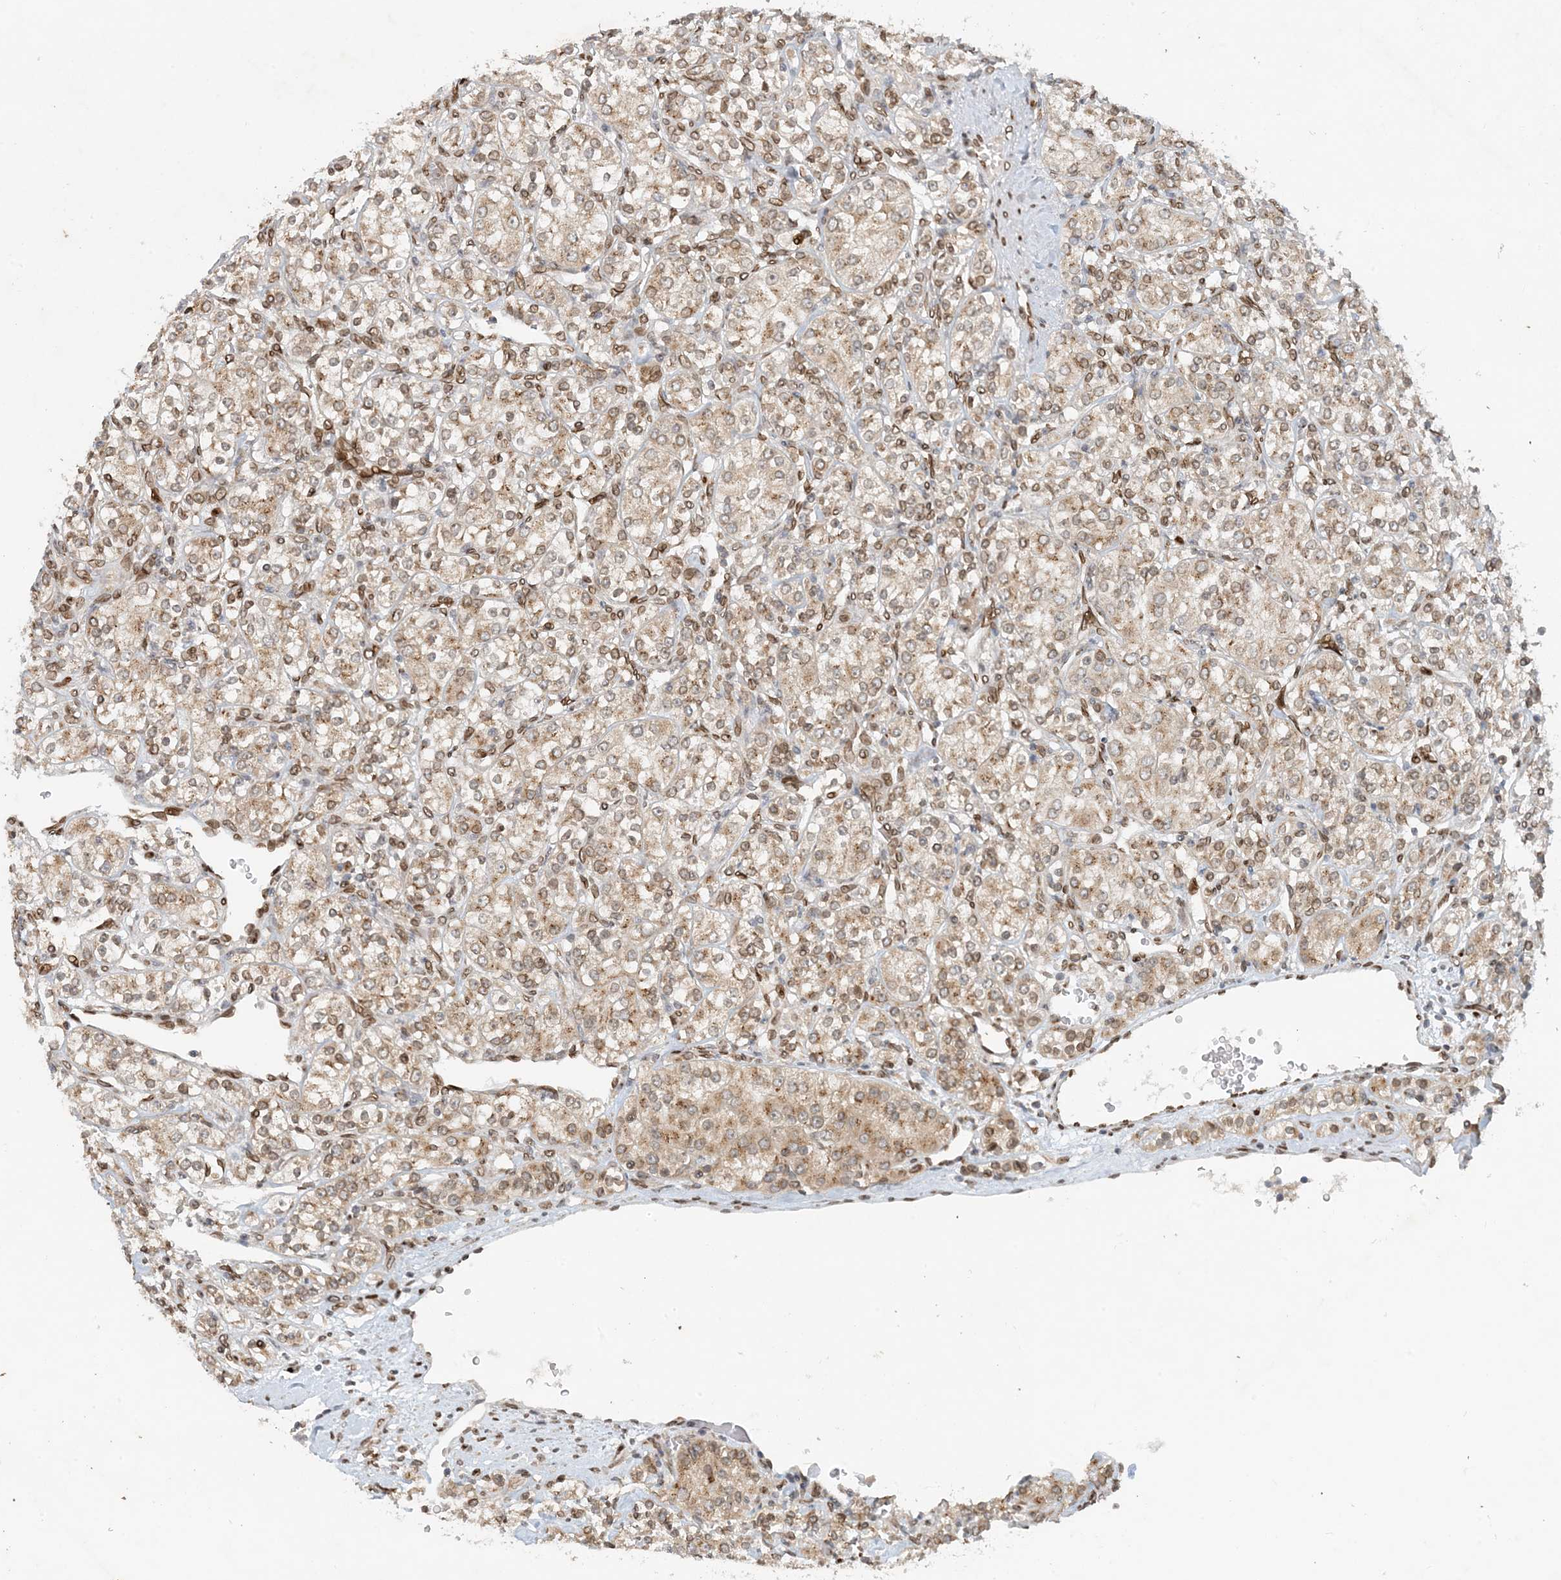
{"staining": {"intensity": "weak", "quantity": "<25%", "location": "cytoplasmic/membranous"}, "tissue": "renal cancer", "cell_type": "Tumor cells", "image_type": "cancer", "snomed": [{"axis": "morphology", "description": "Adenocarcinoma, NOS"}, {"axis": "topography", "description": "Kidney"}], "caption": "Tumor cells are negative for brown protein staining in adenocarcinoma (renal).", "gene": "SLC35A2", "patient": {"sex": "male", "age": 77}}